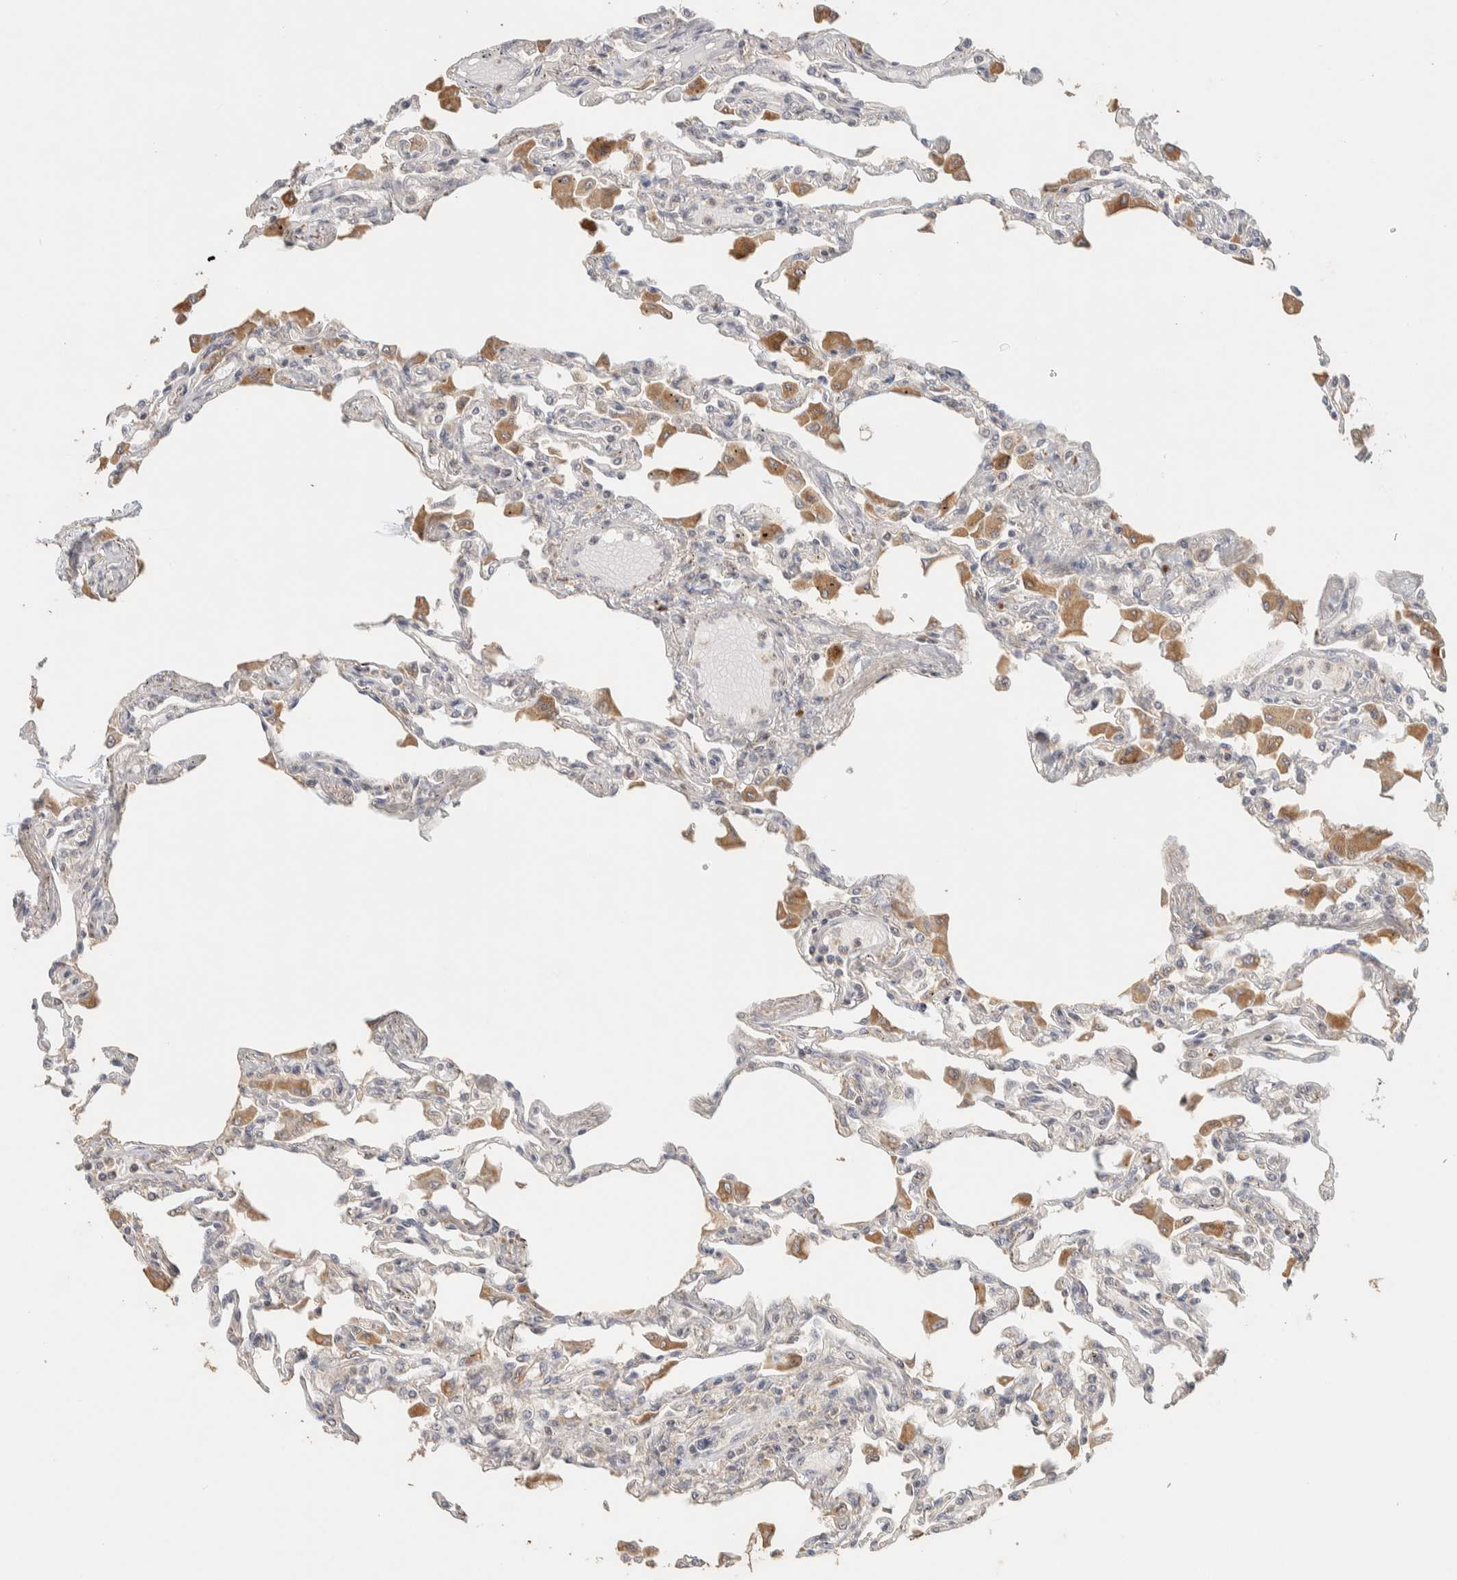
{"staining": {"intensity": "weak", "quantity": "<25%", "location": "cytoplasmic/membranous"}, "tissue": "lung", "cell_type": "Alveolar cells", "image_type": "normal", "snomed": [{"axis": "morphology", "description": "Normal tissue, NOS"}, {"axis": "topography", "description": "Bronchus"}, {"axis": "topography", "description": "Lung"}], "caption": "DAB (3,3'-diaminobenzidine) immunohistochemical staining of normal lung exhibits no significant expression in alveolar cells. Brightfield microscopy of immunohistochemistry (IHC) stained with DAB (3,3'-diaminobenzidine) (brown) and hematoxylin (blue), captured at high magnification.", "gene": "ITPA", "patient": {"sex": "female", "age": 49}}